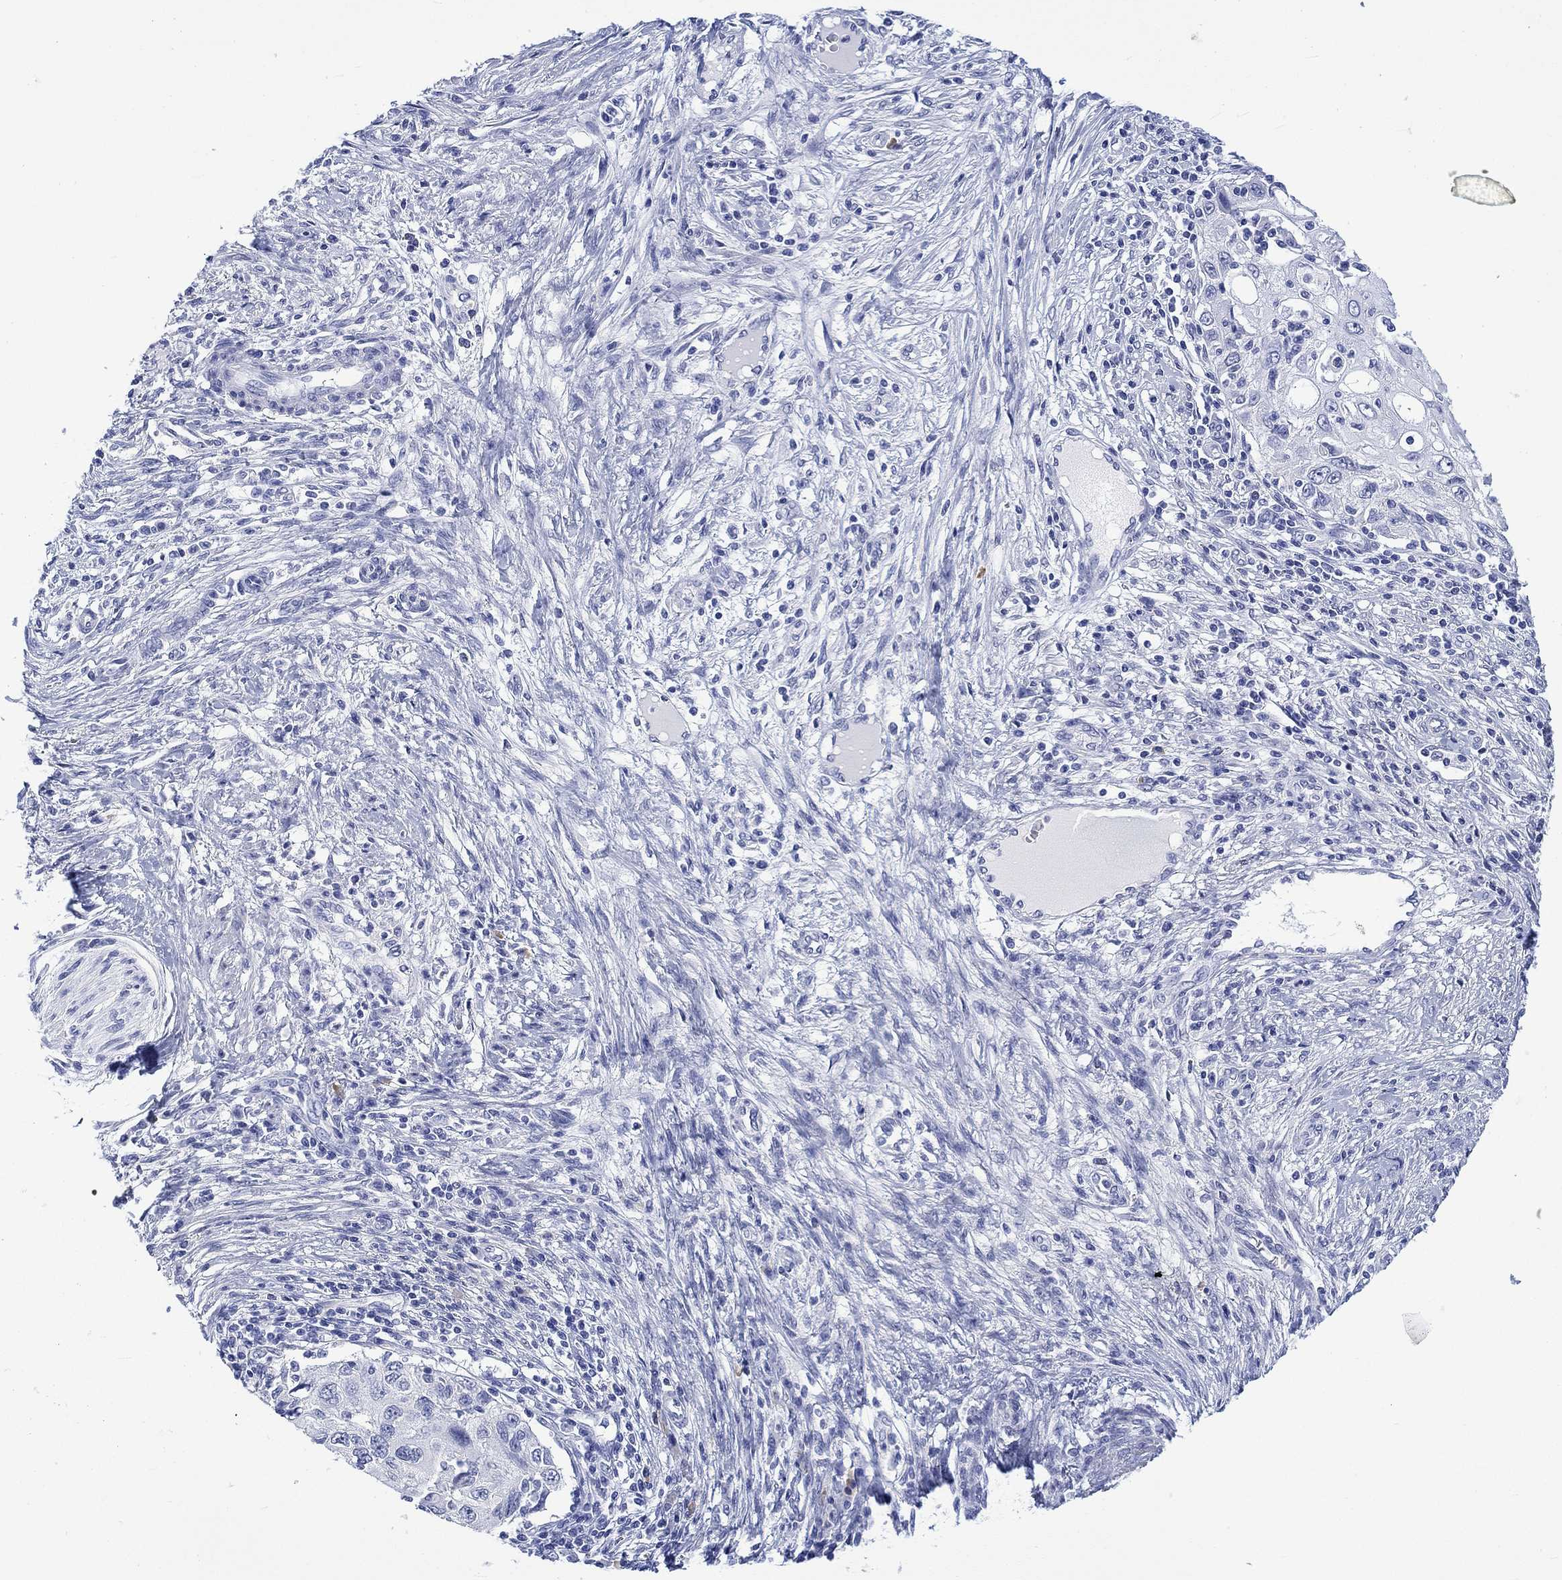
{"staining": {"intensity": "negative", "quantity": "none", "location": "none"}, "tissue": "cervical cancer", "cell_type": "Tumor cells", "image_type": "cancer", "snomed": [{"axis": "morphology", "description": "Squamous cell carcinoma, NOS"}, {"axis": "topography", "description": "Cervix"}], "caption": "High magnification brightfield microscopy of cervical cancer stained with DAB (3,3'-diaminobenzidine) (brown) and counterstained with hematoxylin (blue): tumor cells show no significant expression.", "gene": "MSI1", "patient": {"sex": "female", "age": 70}}